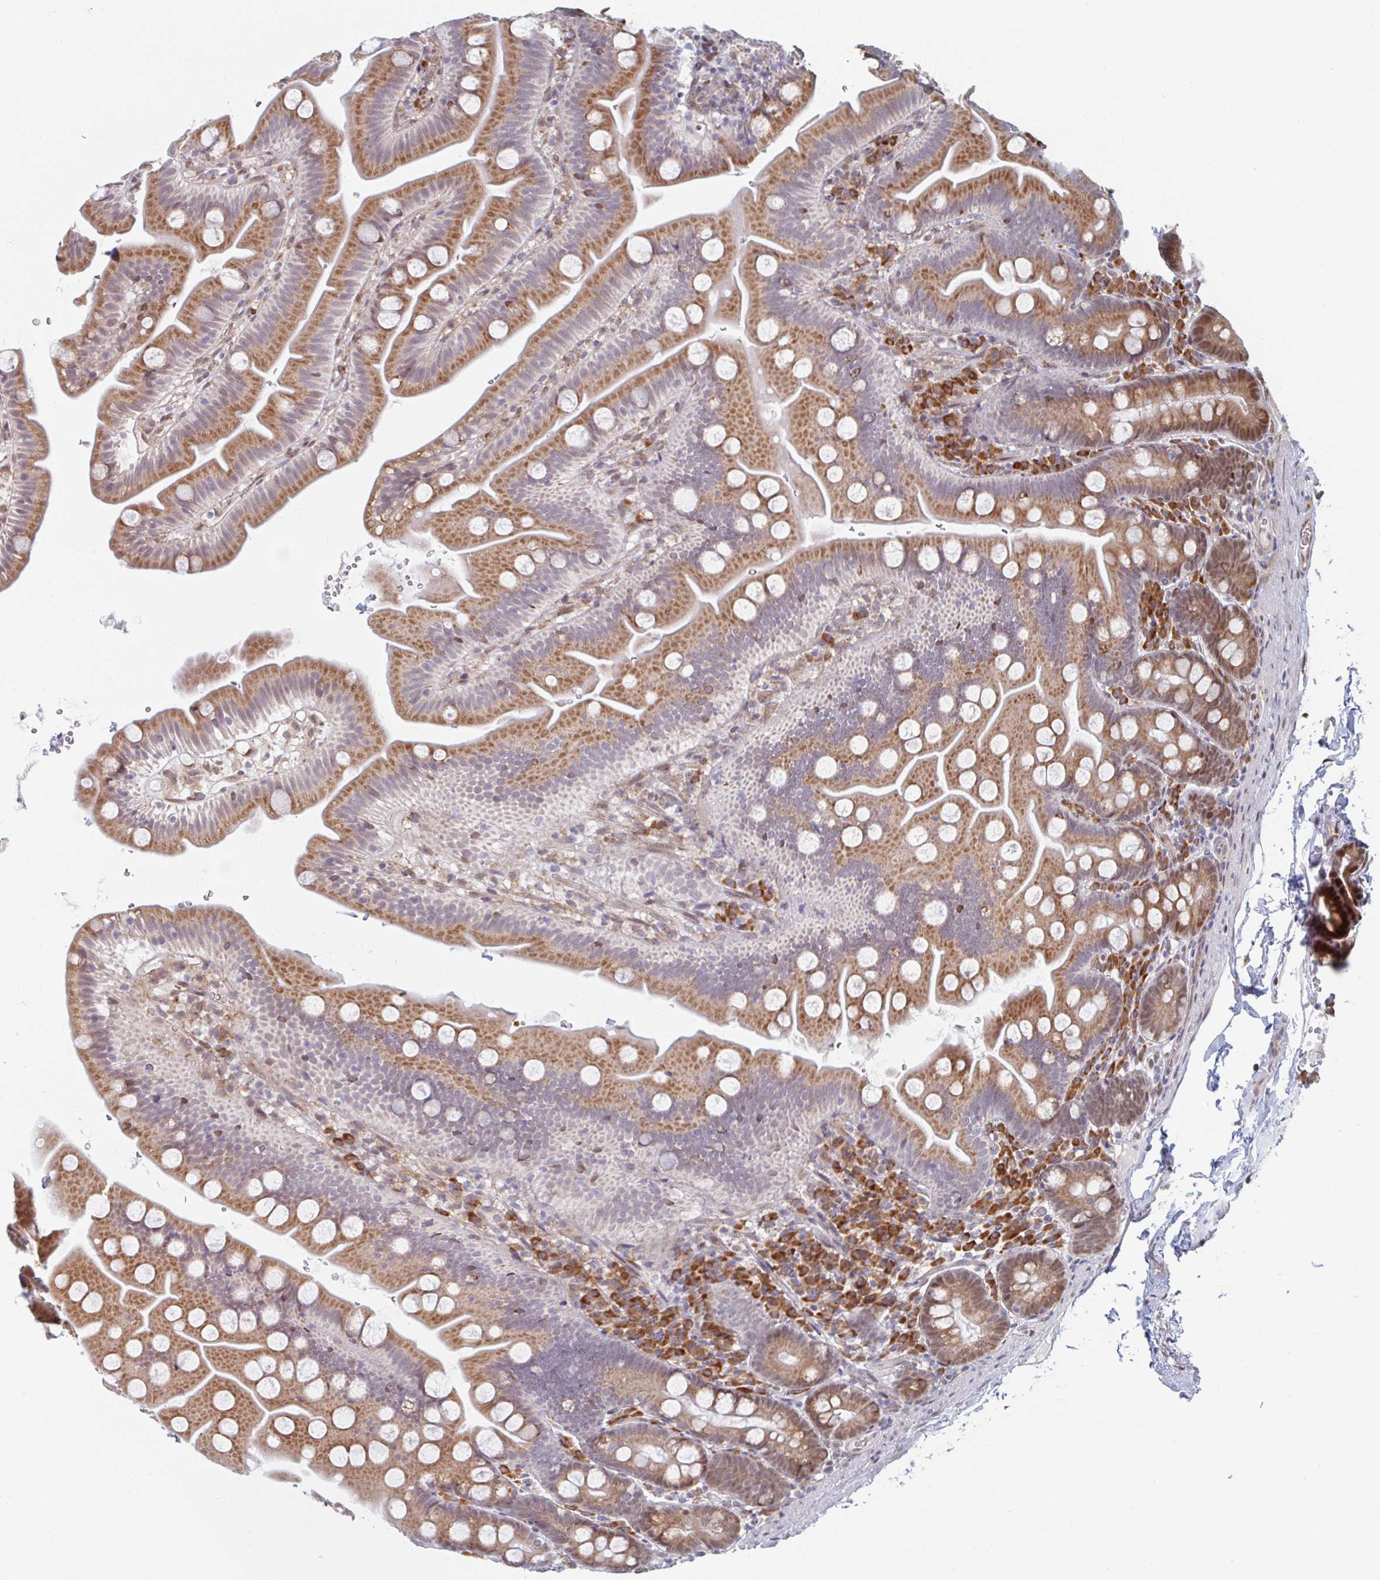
{"staining": {"intensity": "moderate", "quantity": ">75%", "location": "cytoplasmic/membranous"}, "tissue": "small intestine", "cell_type": "Glandular cells", "image_type": "normal", "snomed": [{"axis": "morphology", "description": "Normal tissue, NOS"}, {"axis": "topography", "description": "Small intestine"}], "caption": "IHC staining of unremarkable small intestine, which demonstrates medium levels of moderate cytoplasmic/membranous staining in approximately >75% of glandular cells indicating moderate cytoplasmic/membranous protein staining. The staining was performed using DAB (3,3'-diaminobenzidine) (brown) for protein detection and nuclei were counterstained in hematoxylin (blue).", "gene": "TRAPPC10", "patient": {"sex": "female", "age": 68}}